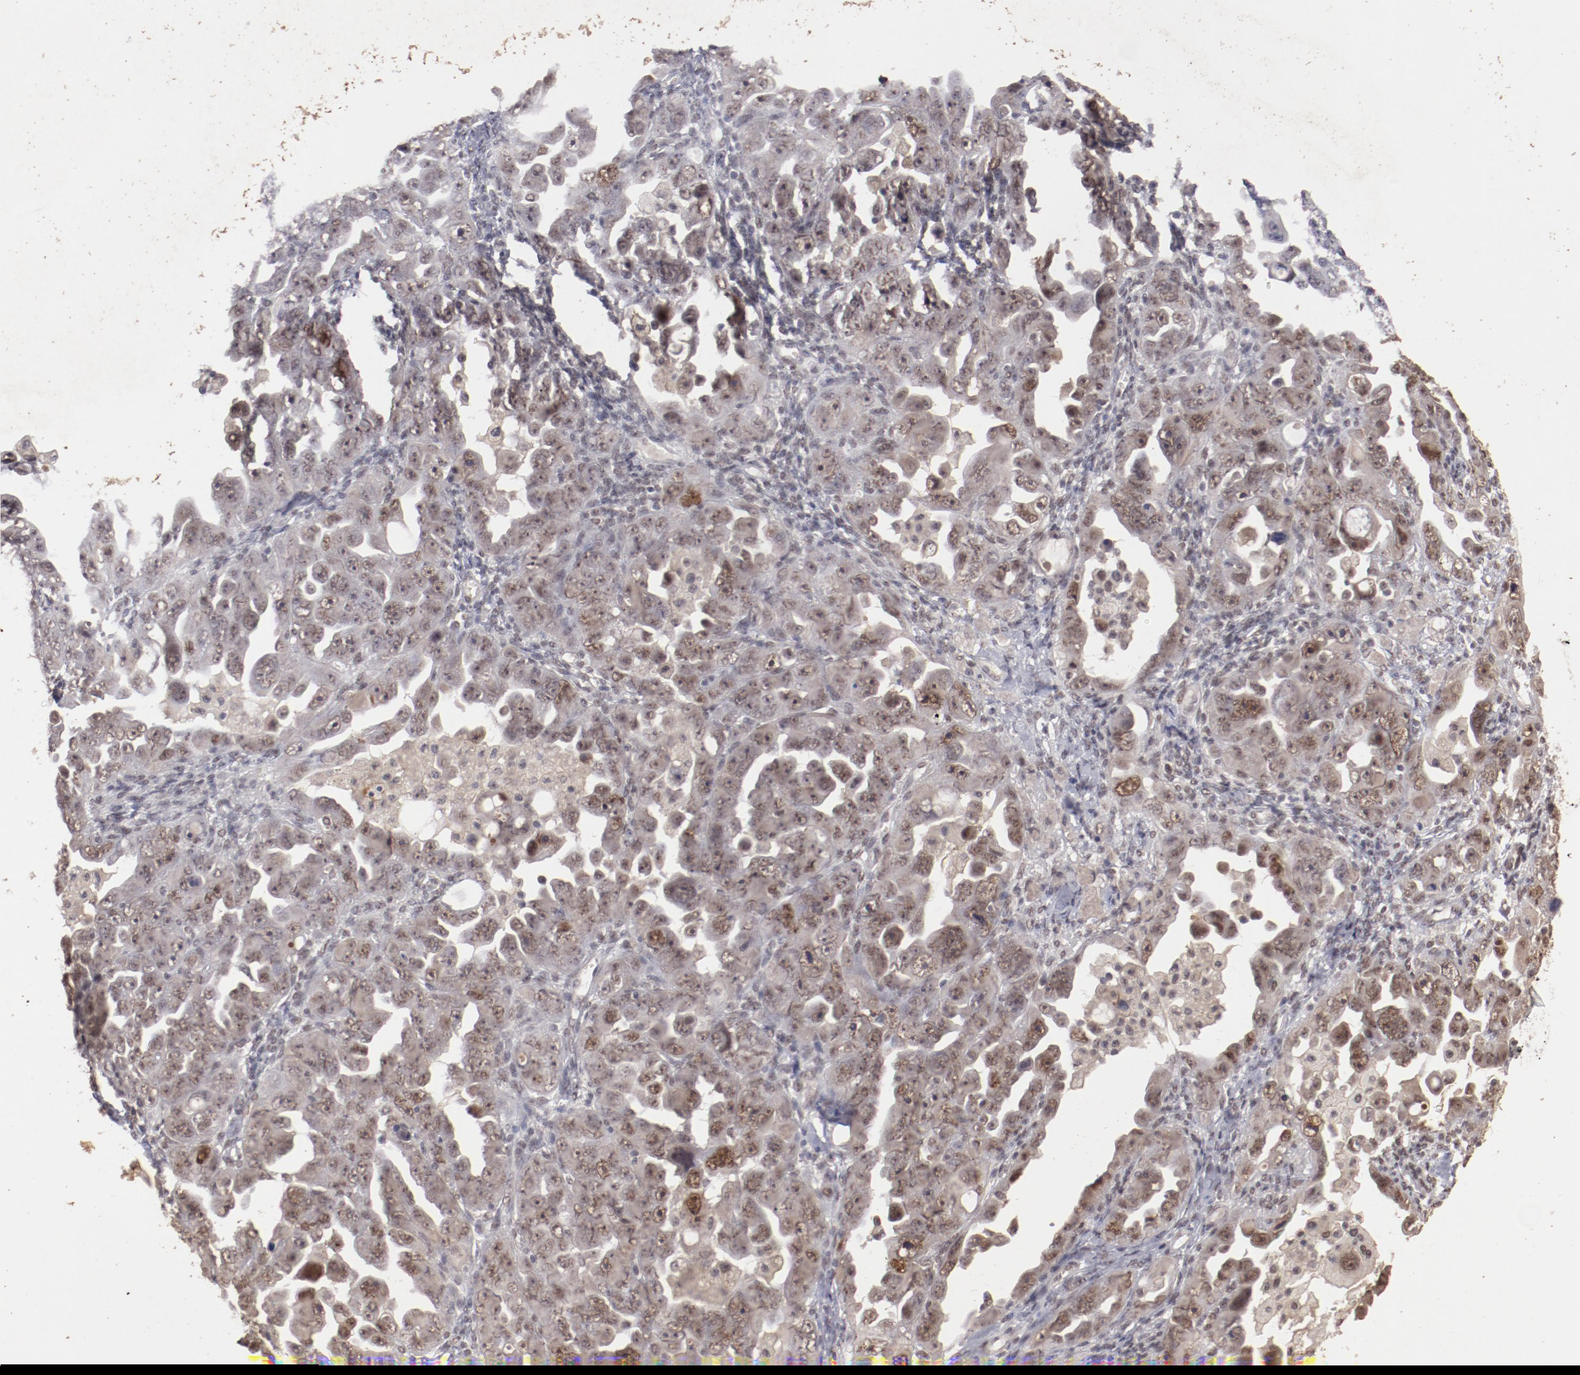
{"staining": {"intensity": "moderate", "quantity": ">75%", "location": "cytoplasmic/membranous,nuclear"}, "tissue": "ovarian cancer", "cell_type": "Tumor cells", "image_type": "cancer", "snomed": [{"axis": "morphology", "description": "Cystadenocarcinoma, serous, NOS"}, {"axis": "topography", "description": "Ovary"}], "caption": "Moderate cytoplasmic/membranous and nuclear expression for a protein is appreciated in about >75% of tumor cells of ovarian cancer (serous cystadenocarcinoma) using IHC.", "gene": "CLOCK", "patient": {"sex": "female", "age": 66}}